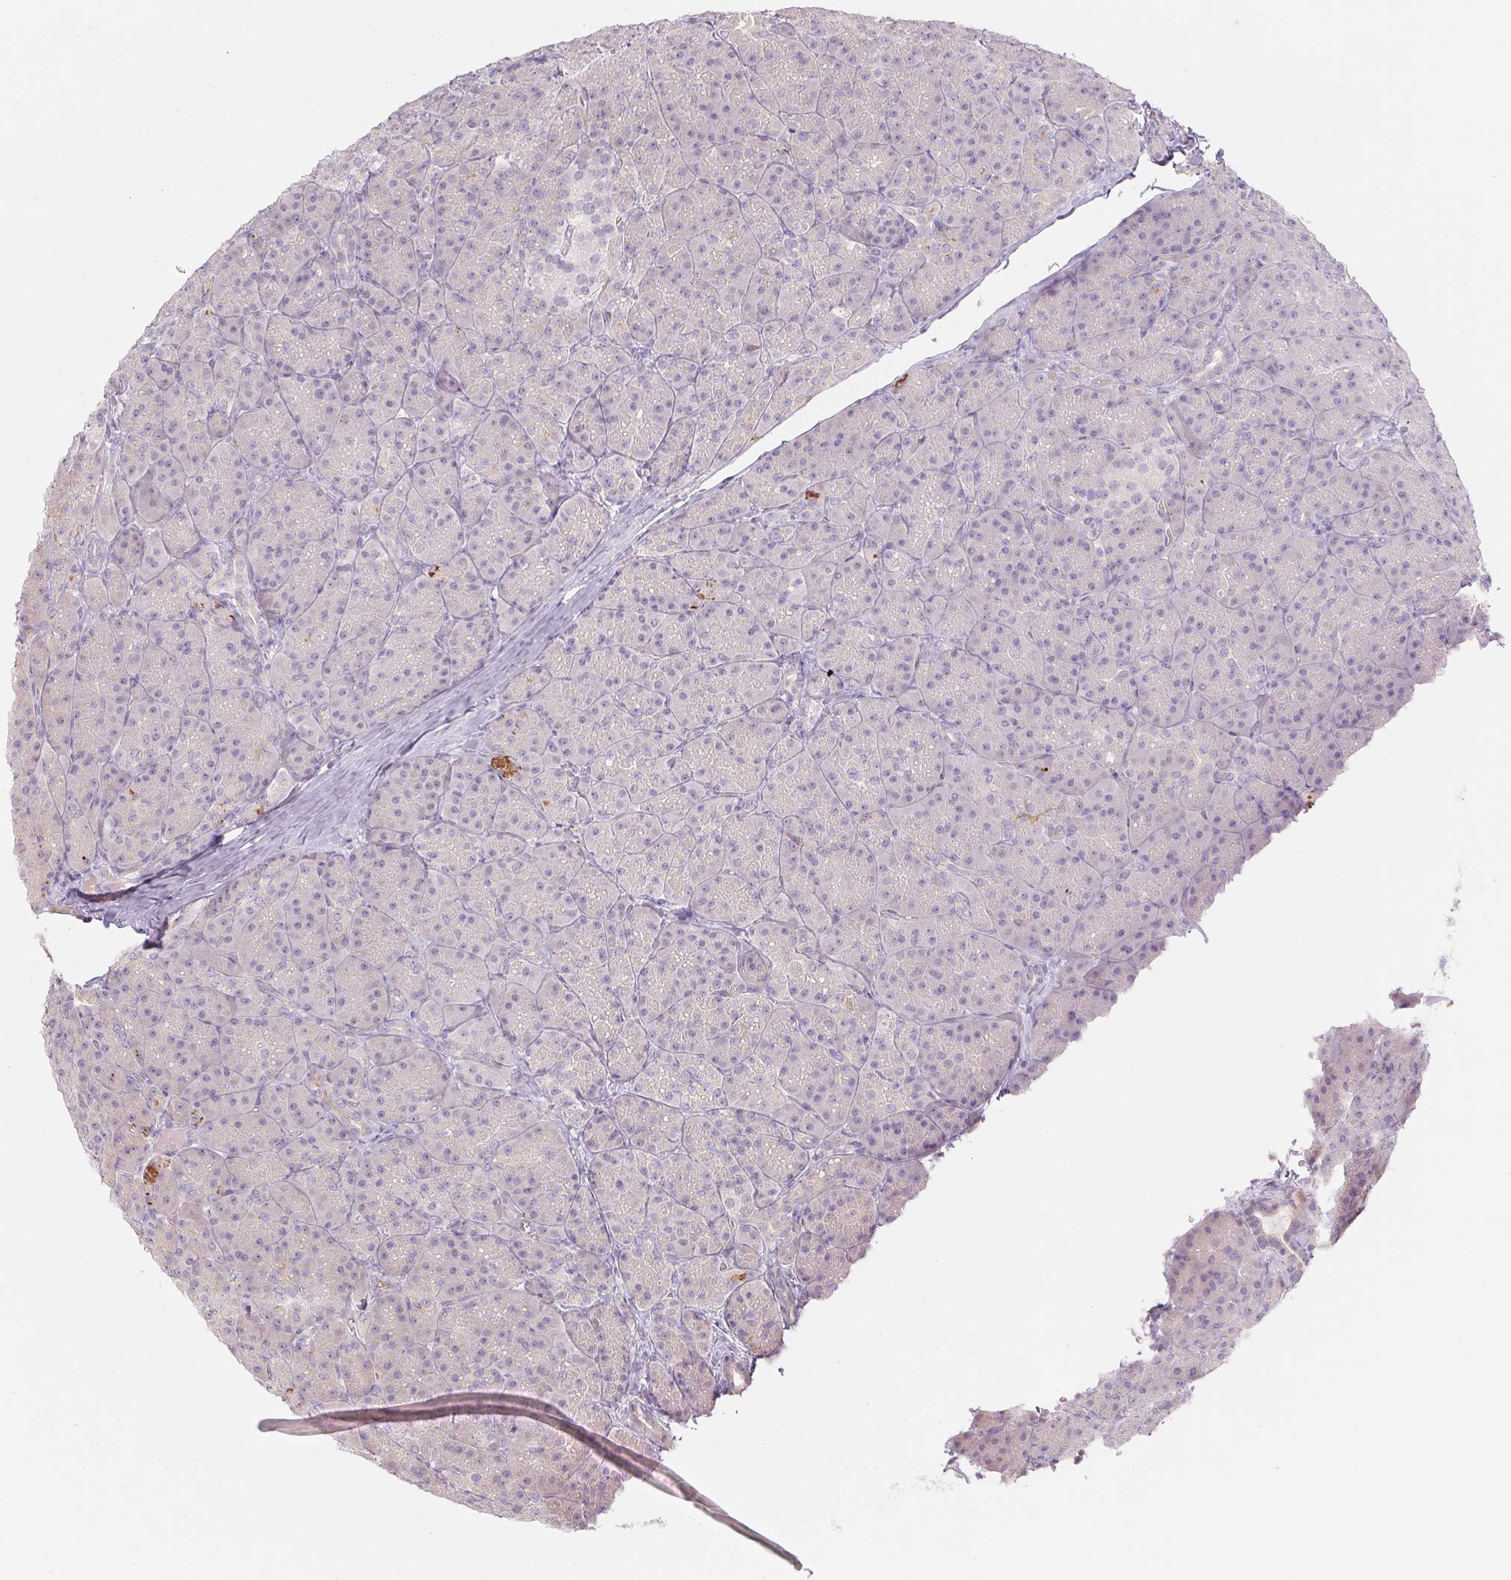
{"staining": {"intensity": "negative", "quantity": "none", "location": "none"}, "tissue": "pancreas", "cell_type": "Exocrine glandular cells", "image_type": "normal", "snomed": [{"axis": "morphology", "description": "Normal tissue, NOS"}, {"axis": "topography", "description": "Pancreas"}], "caption": "A histopathology image of human pancreas is negative for staining in exocrine glandular cells. (DAB immunohistochemistry with hematoxylin counter stain).", "gene": "CTCFL", "patient": {"sex": "male", "age": 57}}